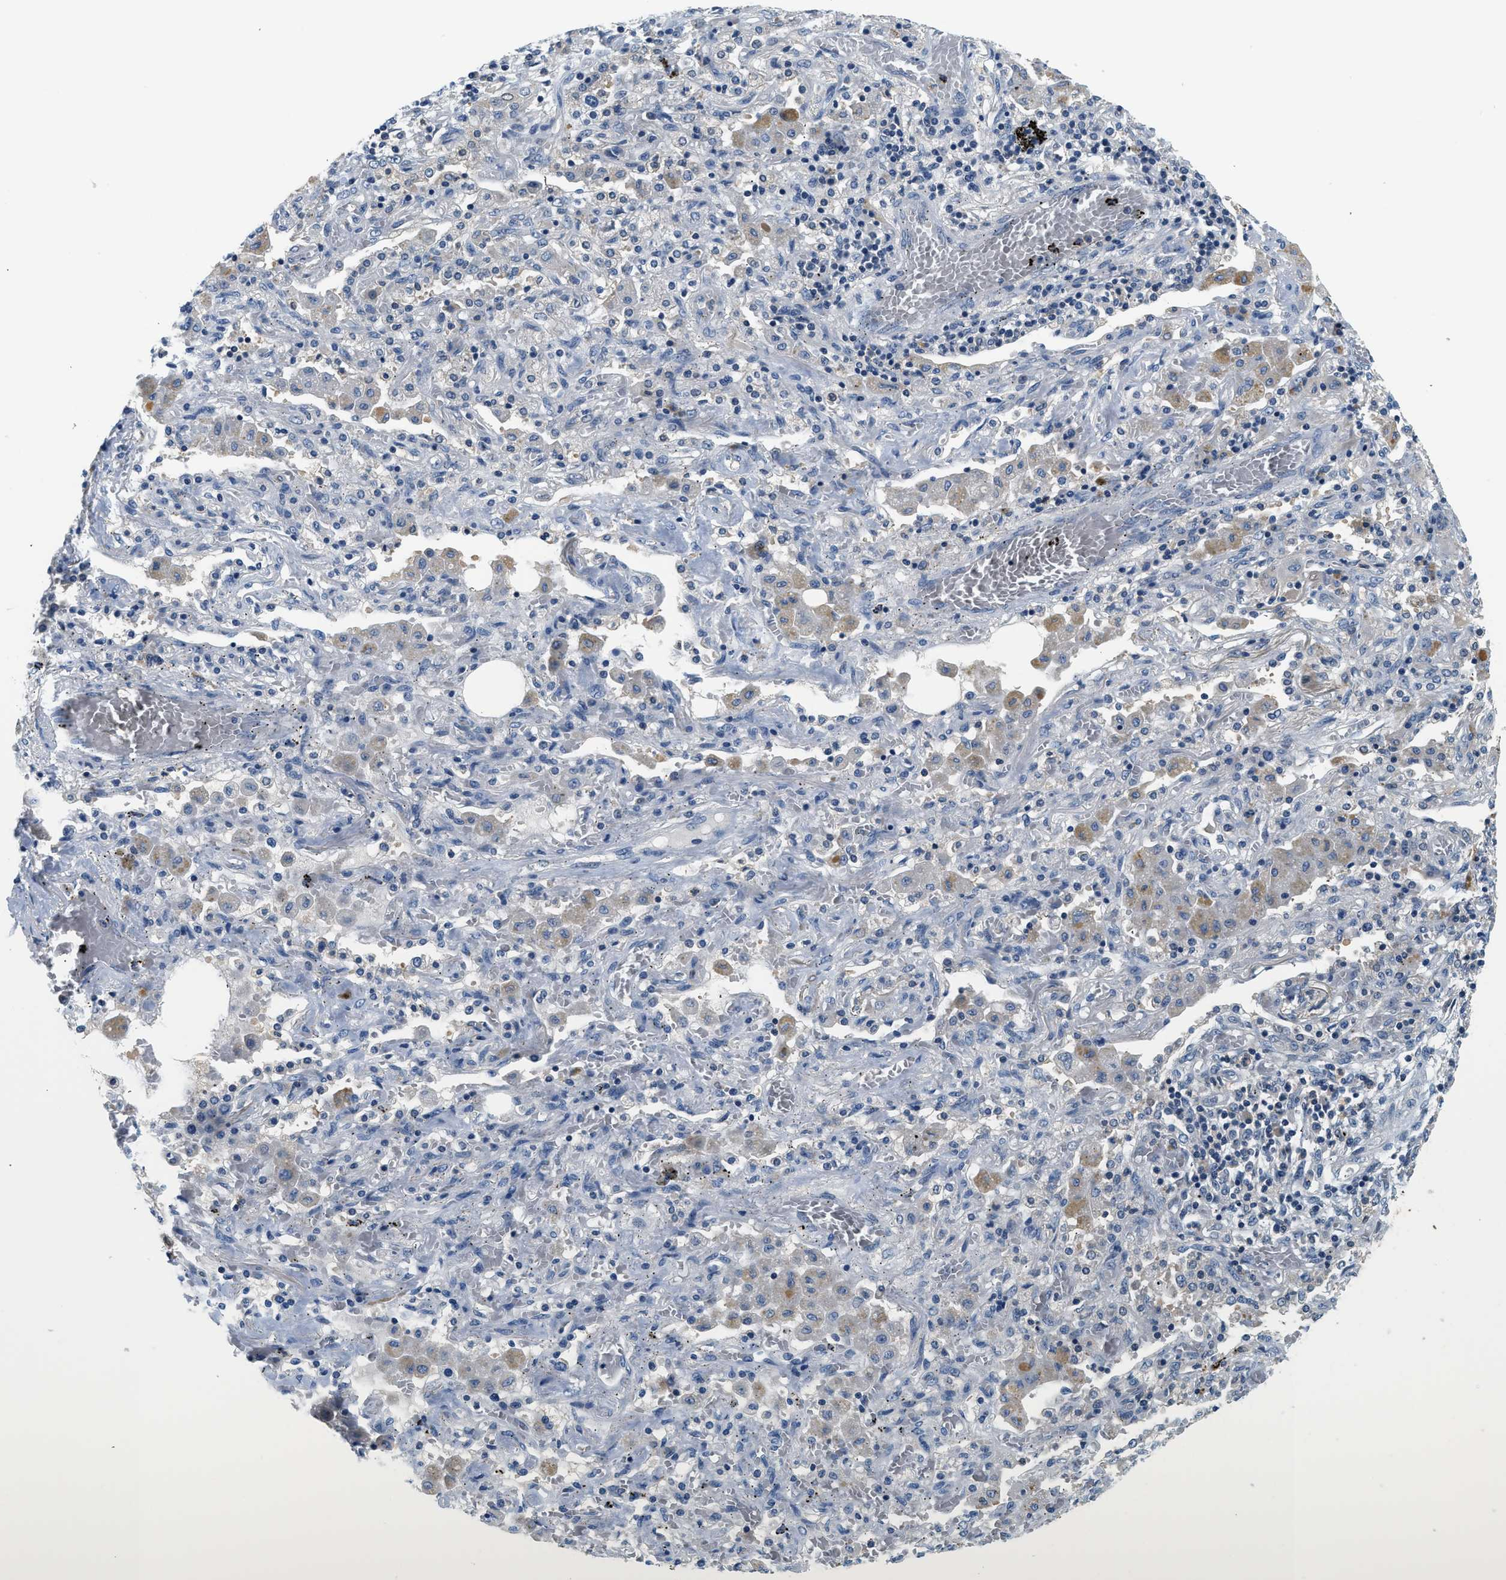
{"staining": {"intensity": "negative", "quantity": "none", "location": "none"}, "tissue": "lung cancer", "cell_type": "Tumor cells", "image_type": "cancer", "snomed": [{"axis": "morphology", "description": "Squamous cell carcinoma, NOS"}, {"axis": "topography", "description": "Lung"}], "caption": "Tumor cells are negative for brown protein staining in lung cancer (squamous cell carcinoma).", "gene": "SLC35E1", "patient": {"sex": "female", "age": 47}}